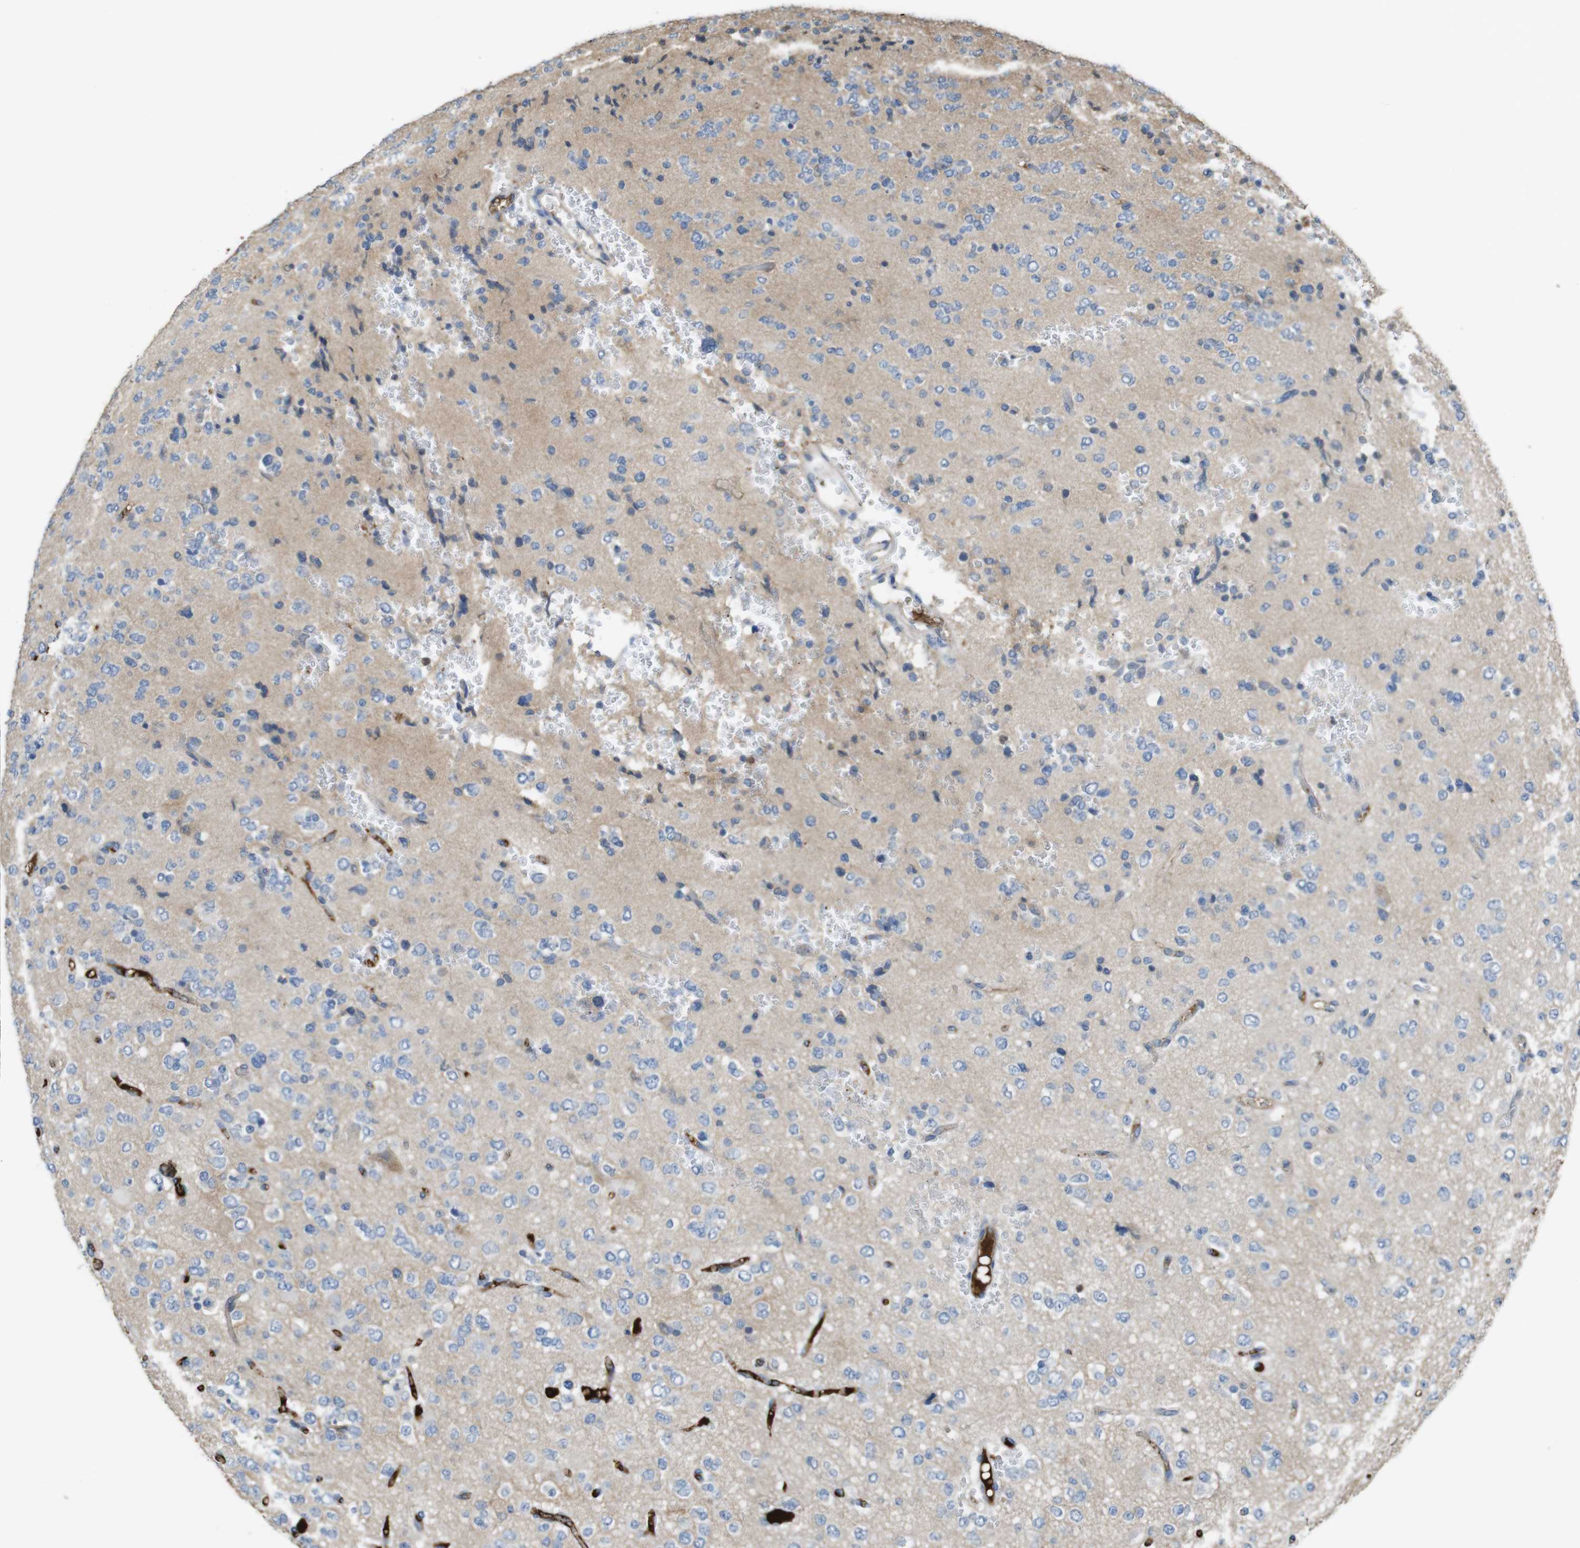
{"staining": {"intensity": "negative", "quantity": "none", "location": "none"}, "tissue": "glioma", "cell_type": "Tumor cells", "image_type": "cancer", "snomed": [{"axis": "morphology", "description": "Glioma, malignant, Low grade"}, {"axis": "topography", "description": "Brain"}], "caption": "This is a histopathology image of immunohistochemistry (IHC) staining of glioma, which shows no expression in tumor cells.", "gene": "LTBP4", "patient": {"sex": "male", "age": 38}}